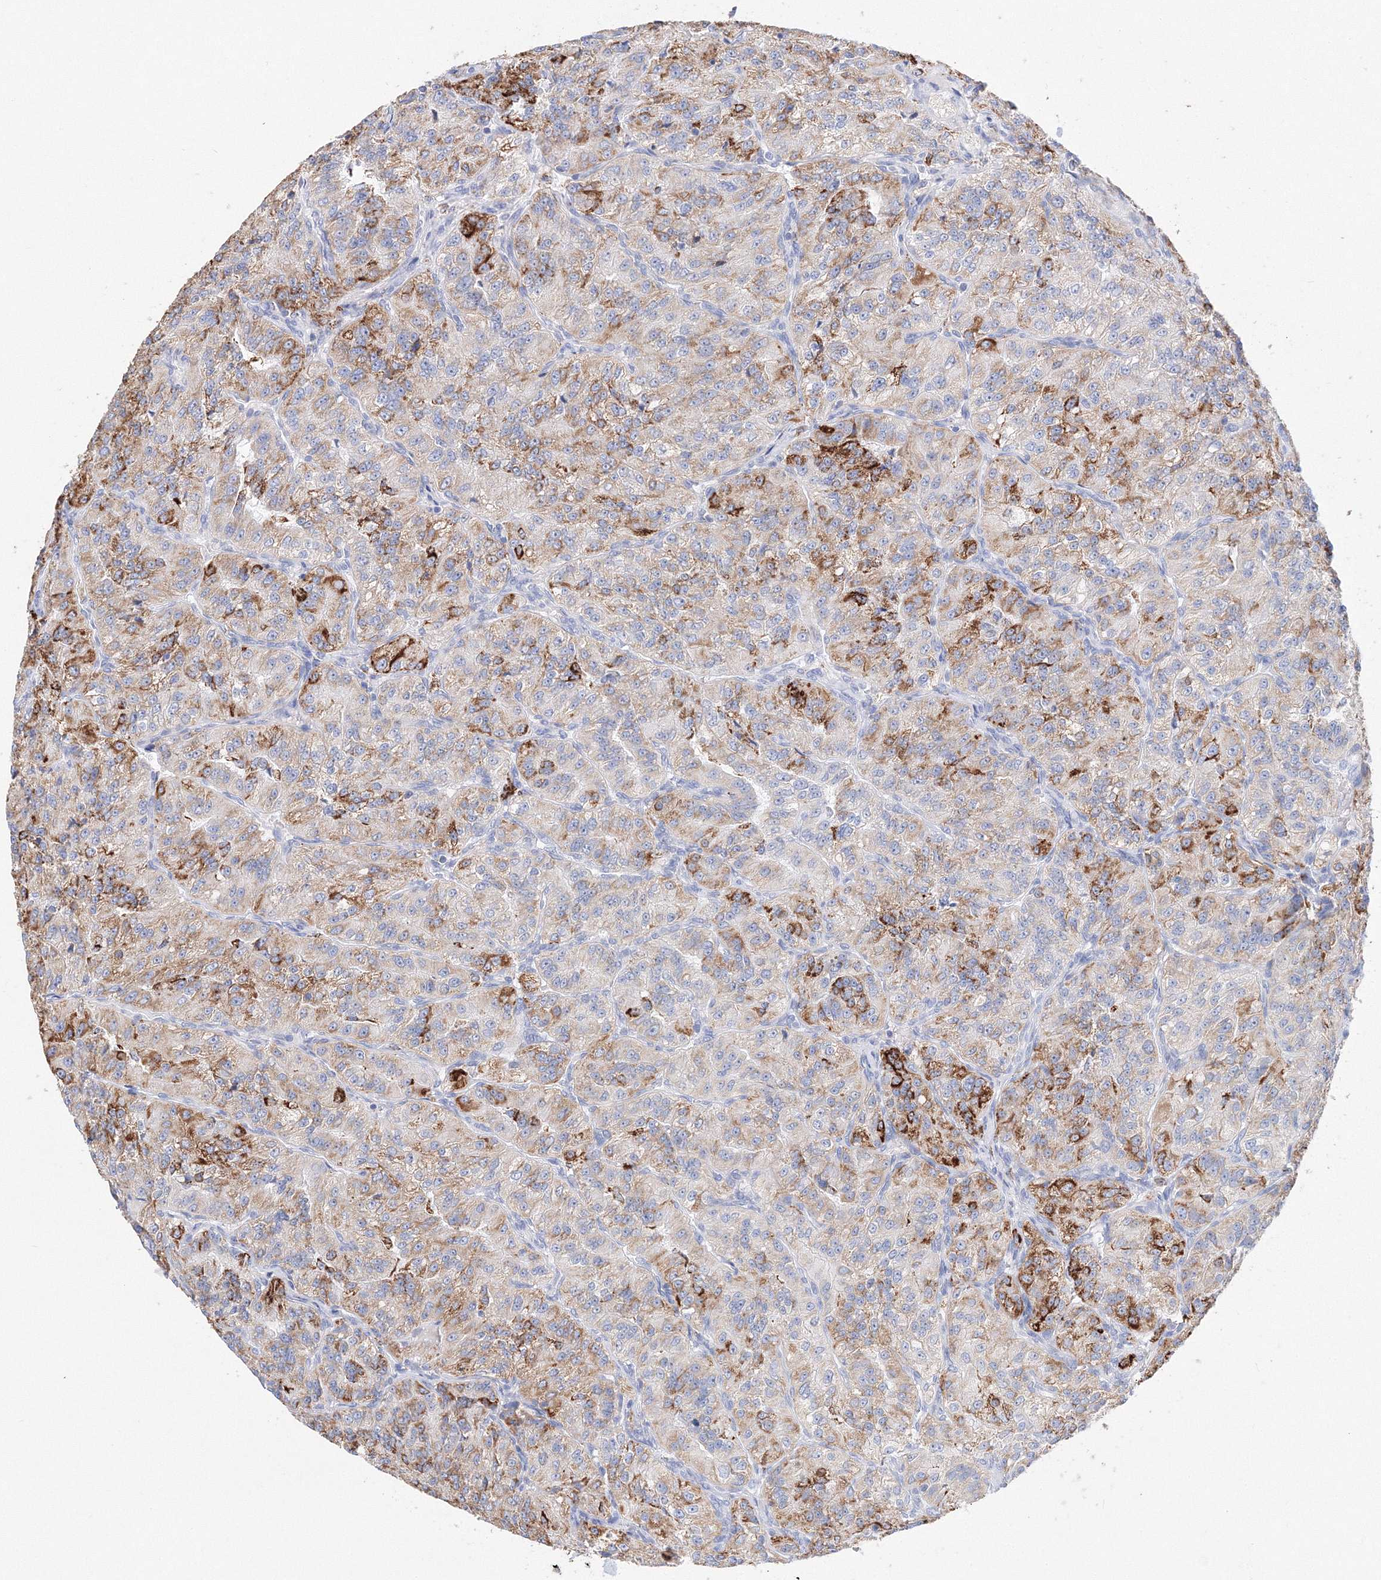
{"staining": {"intensity": "strong", "quantity": "25%-75%", "location": "cytoplasmic/membranous"}, "tissue": "renal cancer", "cell_type": "Tumor cells", "image_type": "cancer", "snomed": [{"axis": "morphology", "description": "Adenocarcinoma, NOS"}, {"axis": "topography", "description": "Kidney"}], "caption": "This is a photomicrograph of IHC staining of renal cancer (adenocarcinoma), which shows strong staining in the cytoplasmic/membranous of tumor cells.", "gene": "MERTK", "patient": {"sex": "female", "age": 63}}